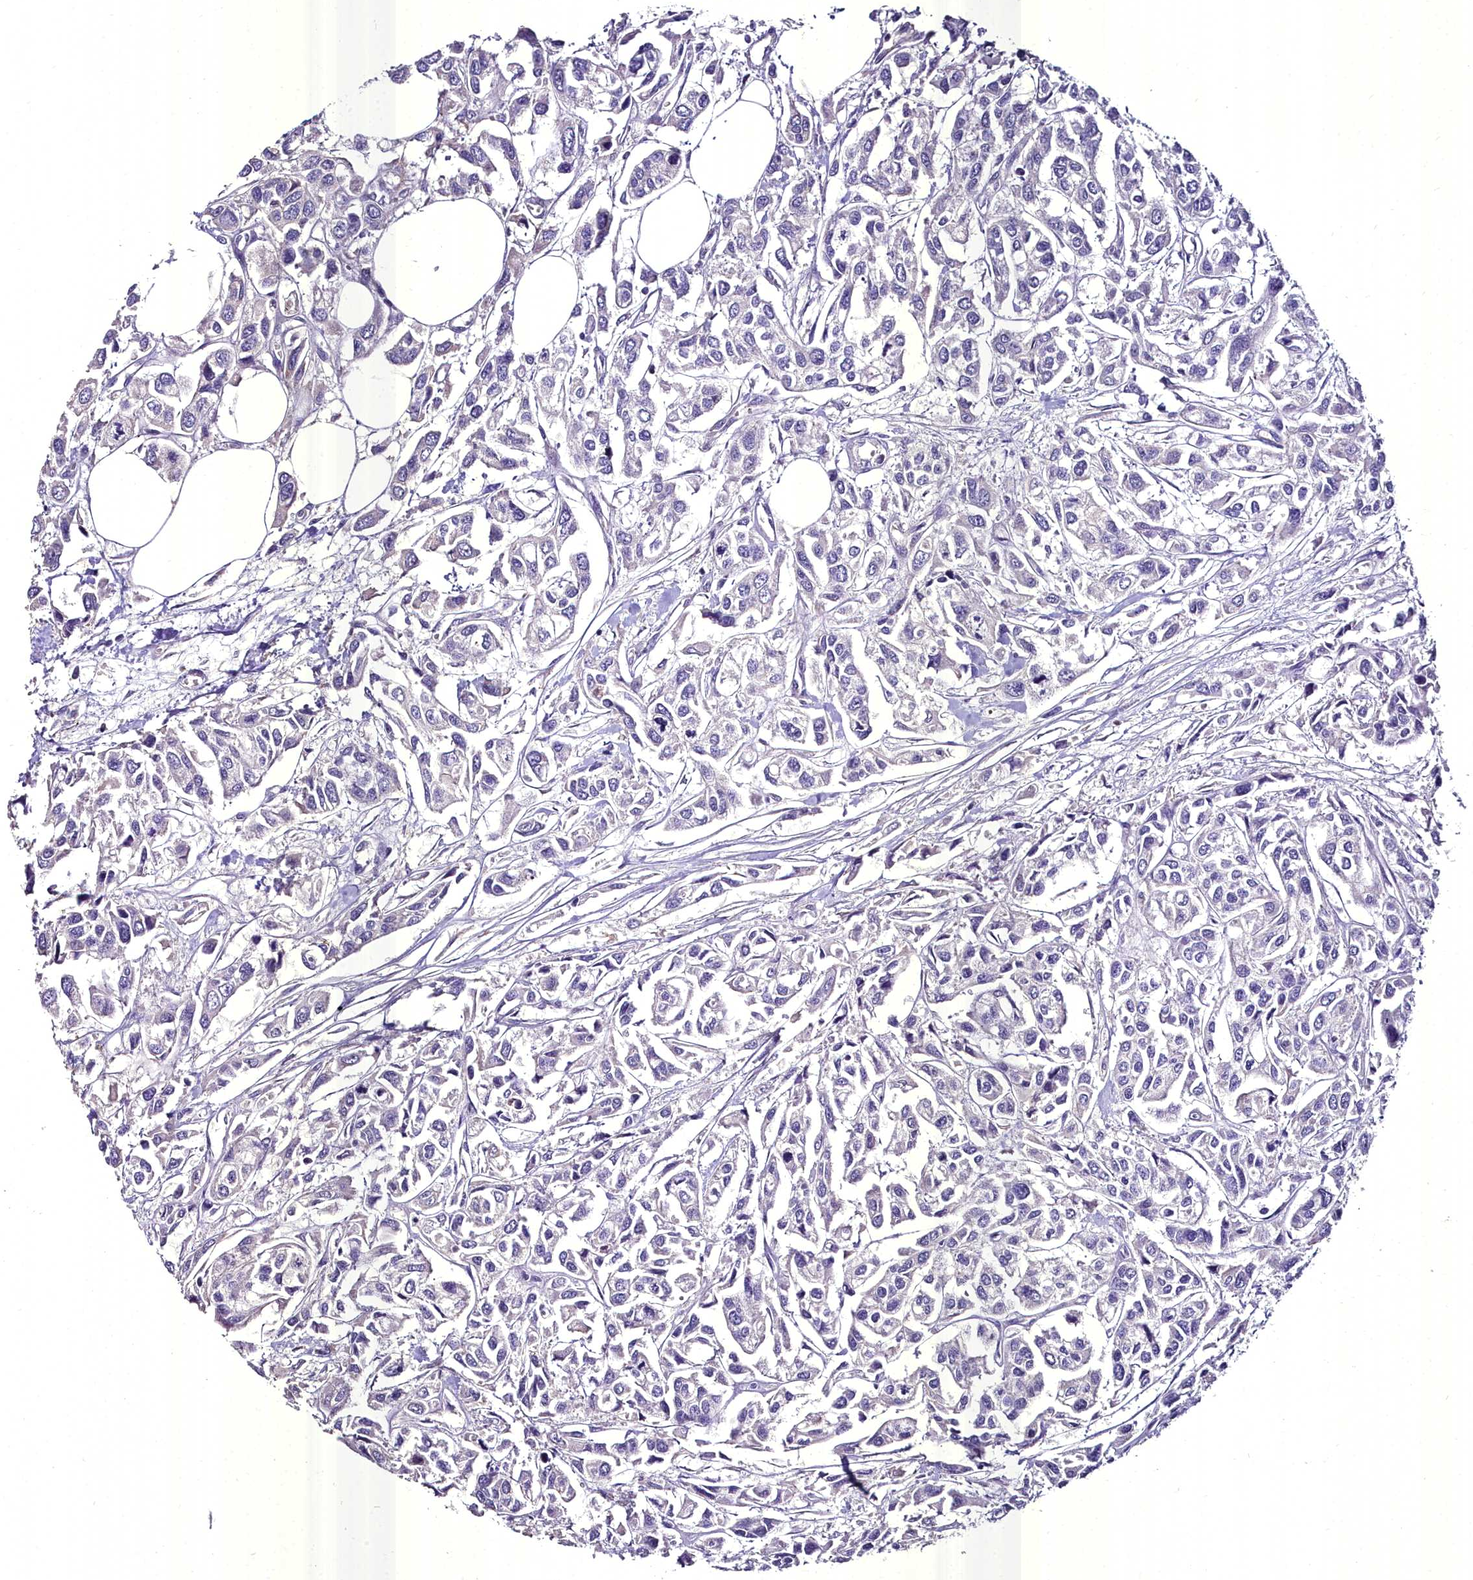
{"staining": {"intensity": "negative", "quantity": "none", "location": "none"}, "tissue": "urothelial cancer", "cell_type": "Tumor cells", "image_type": "cancer", "snomed": [{"axis": "morphology", "description": "Urothelial carcinoma, High grade"}, {"axis": "topography", "description": "Urinary bladder"}], "caption": "Tumor cells show no significant protein staining in urothelial carcinoma (high-grade). (Brightfield microscopy of DAB (3,3'-diaminobenzidine) IHC at high magnification).", "gene": "MS4A18", "patient": {"sex": "male", "age": 67}}